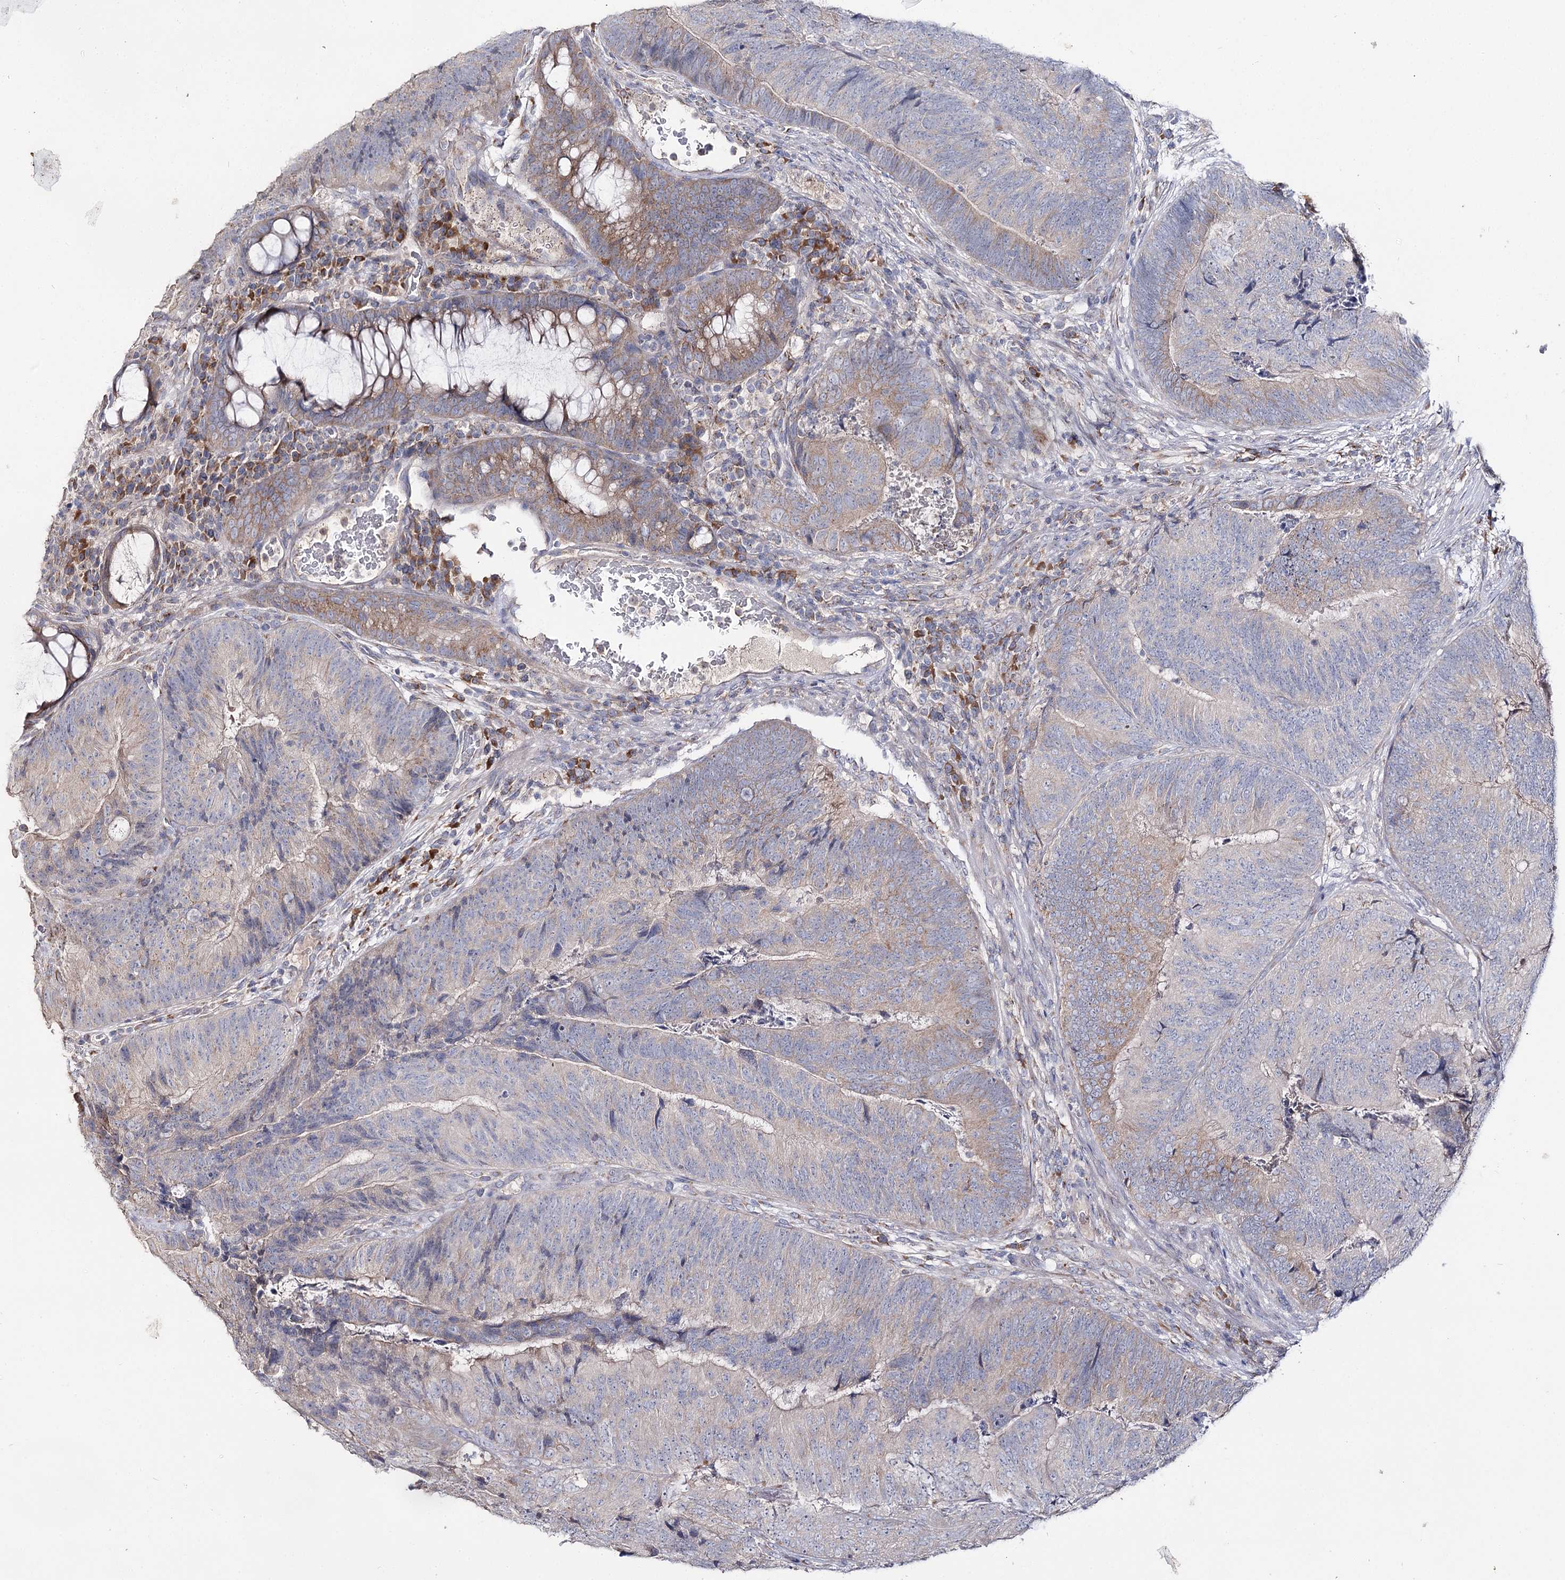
{"staining": {"intensity": "weak", "quantity": "25%-75%", "location": "cytoplasmic/membranous"}, "tissue": "colorectal cancer", "cell_type": "Tumor cells", "image_type": "cancer", "snomed": [{"axis": "morphology", "description": "Adenocarcinoma, NOS"}, {"axis": "topography", "description": "Colon"}], "caption": "Immunohistochemical staining of human adenocarcinoma (colorectal) displays weak cytoplasmic/membranous protein expression in about 25%-75% of tumor cells. (IHC, brightfield microscopy, high magnification).", "gene": "IL1RAP", "patient": {"sex": "female", "age": 67}}